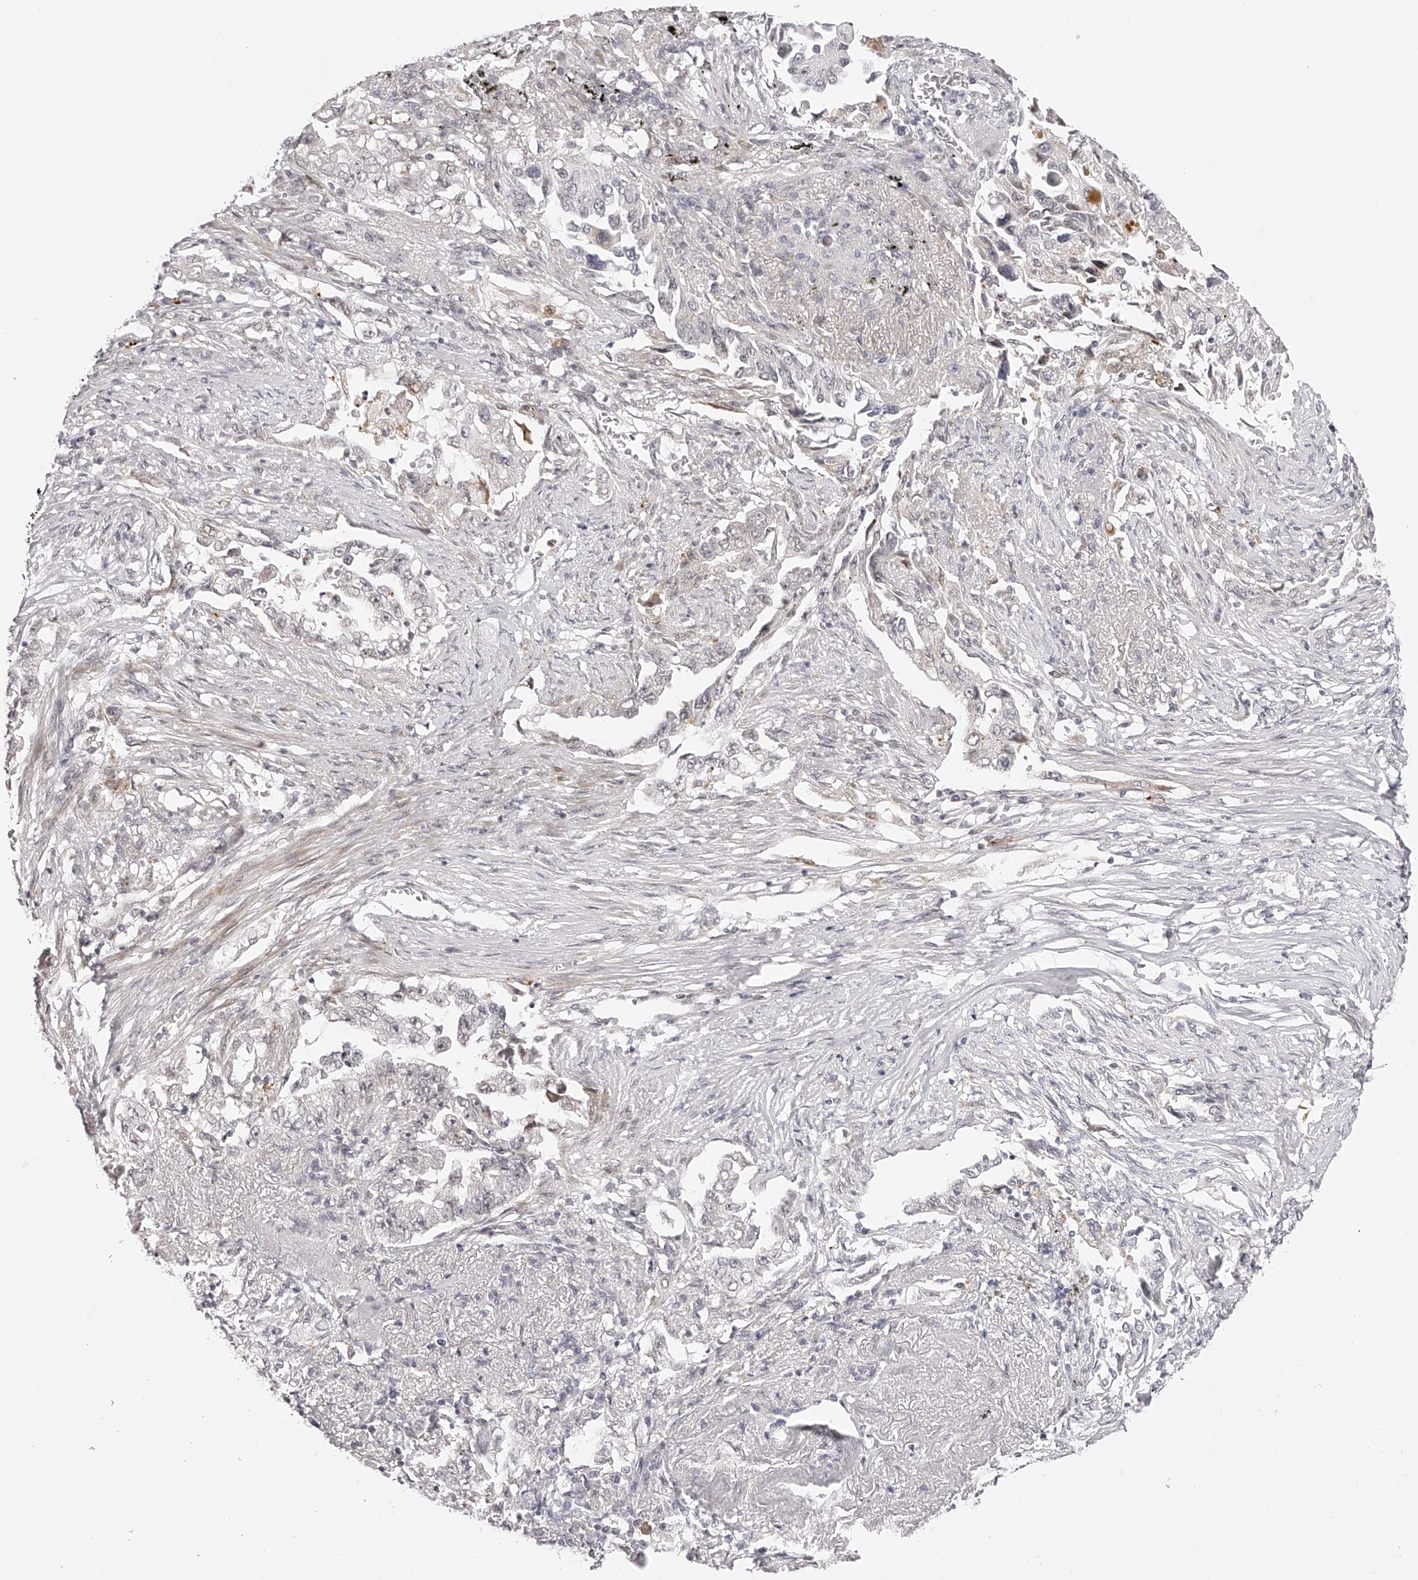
{"staining": {"intensity": "negative", "quantity": "none", "location": "none"}, "tissue": "lung cancer", "cell_type": "Tumor cells", "image_type": "cancer", "snomed": [{"axis": "morphology", "description": "Adenocarcinoma, NOS"}, {"axis": "topography", "description": "Lung"}], "caption": "Micrograph shows no significant protein staining in tumor cells of lung cancer. (DAB immunohistochemistry visualized using brightfield microscopy, high magnification).", "gene": "PLEKHG1", "patient": {"sex": "female", "age": 51}}